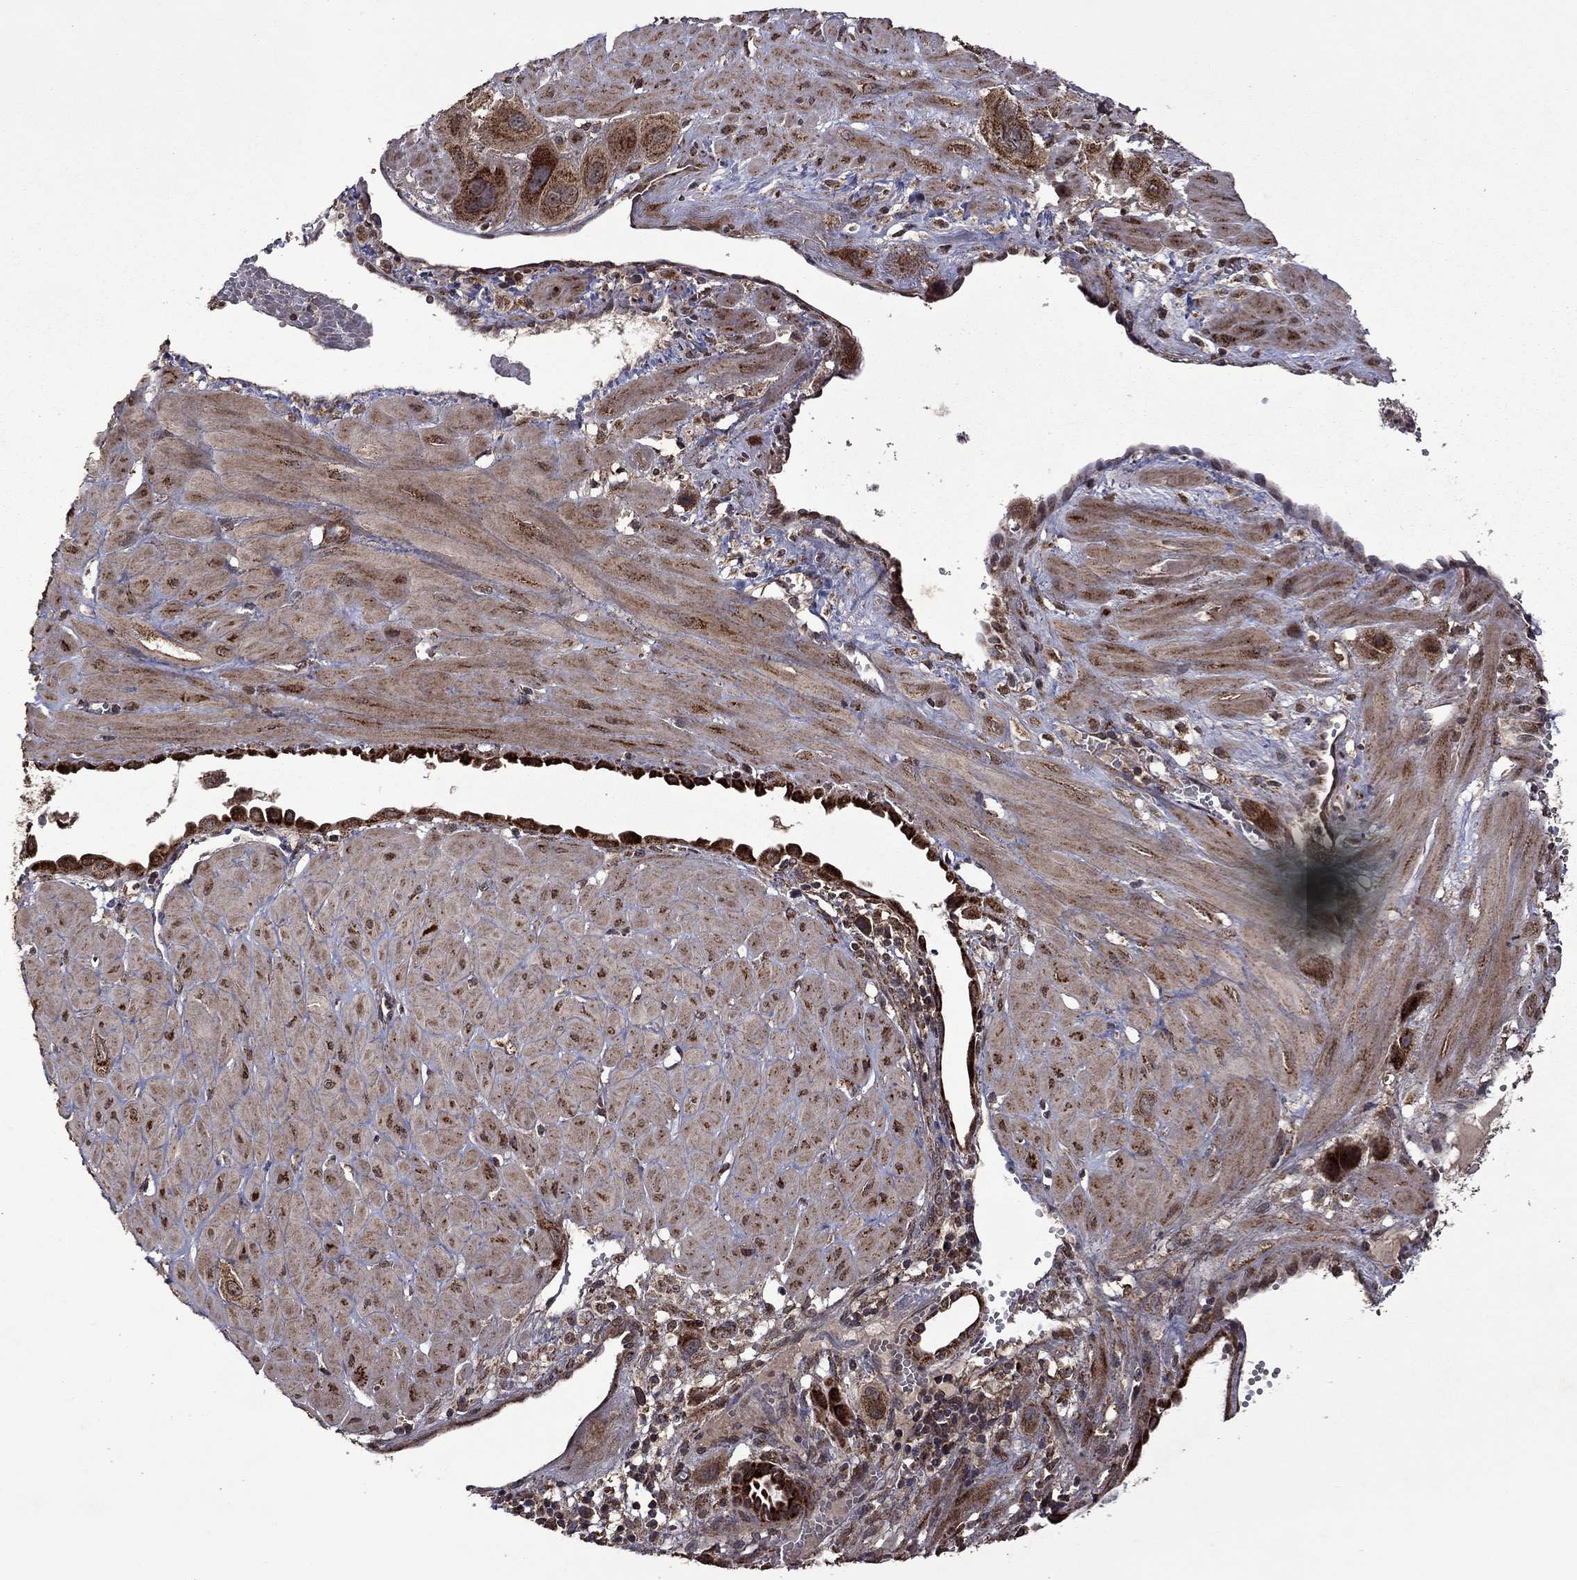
{"staining": {"intensity": "strong", "quantity": ">75%", "location": "cytoplasmic/membranous"}, "tissue": "cervical cancer", "cell_type": "Tumor cells", "image_type": "cancer", "snomed": [{"axis": "morphology", "description": "Squamous cell carcinoma, NOS"}, {"axis": "topography", "description": "Cervix"}], "caption": "Cervical squamous cell carcinoma was stained to show a protein in brown. There is high levels of strong cytoplasmic/membranous staining in about >75% of tumor cells.", "gene": "ITM2B", "patient": {"sex": "female", "age": 34}}